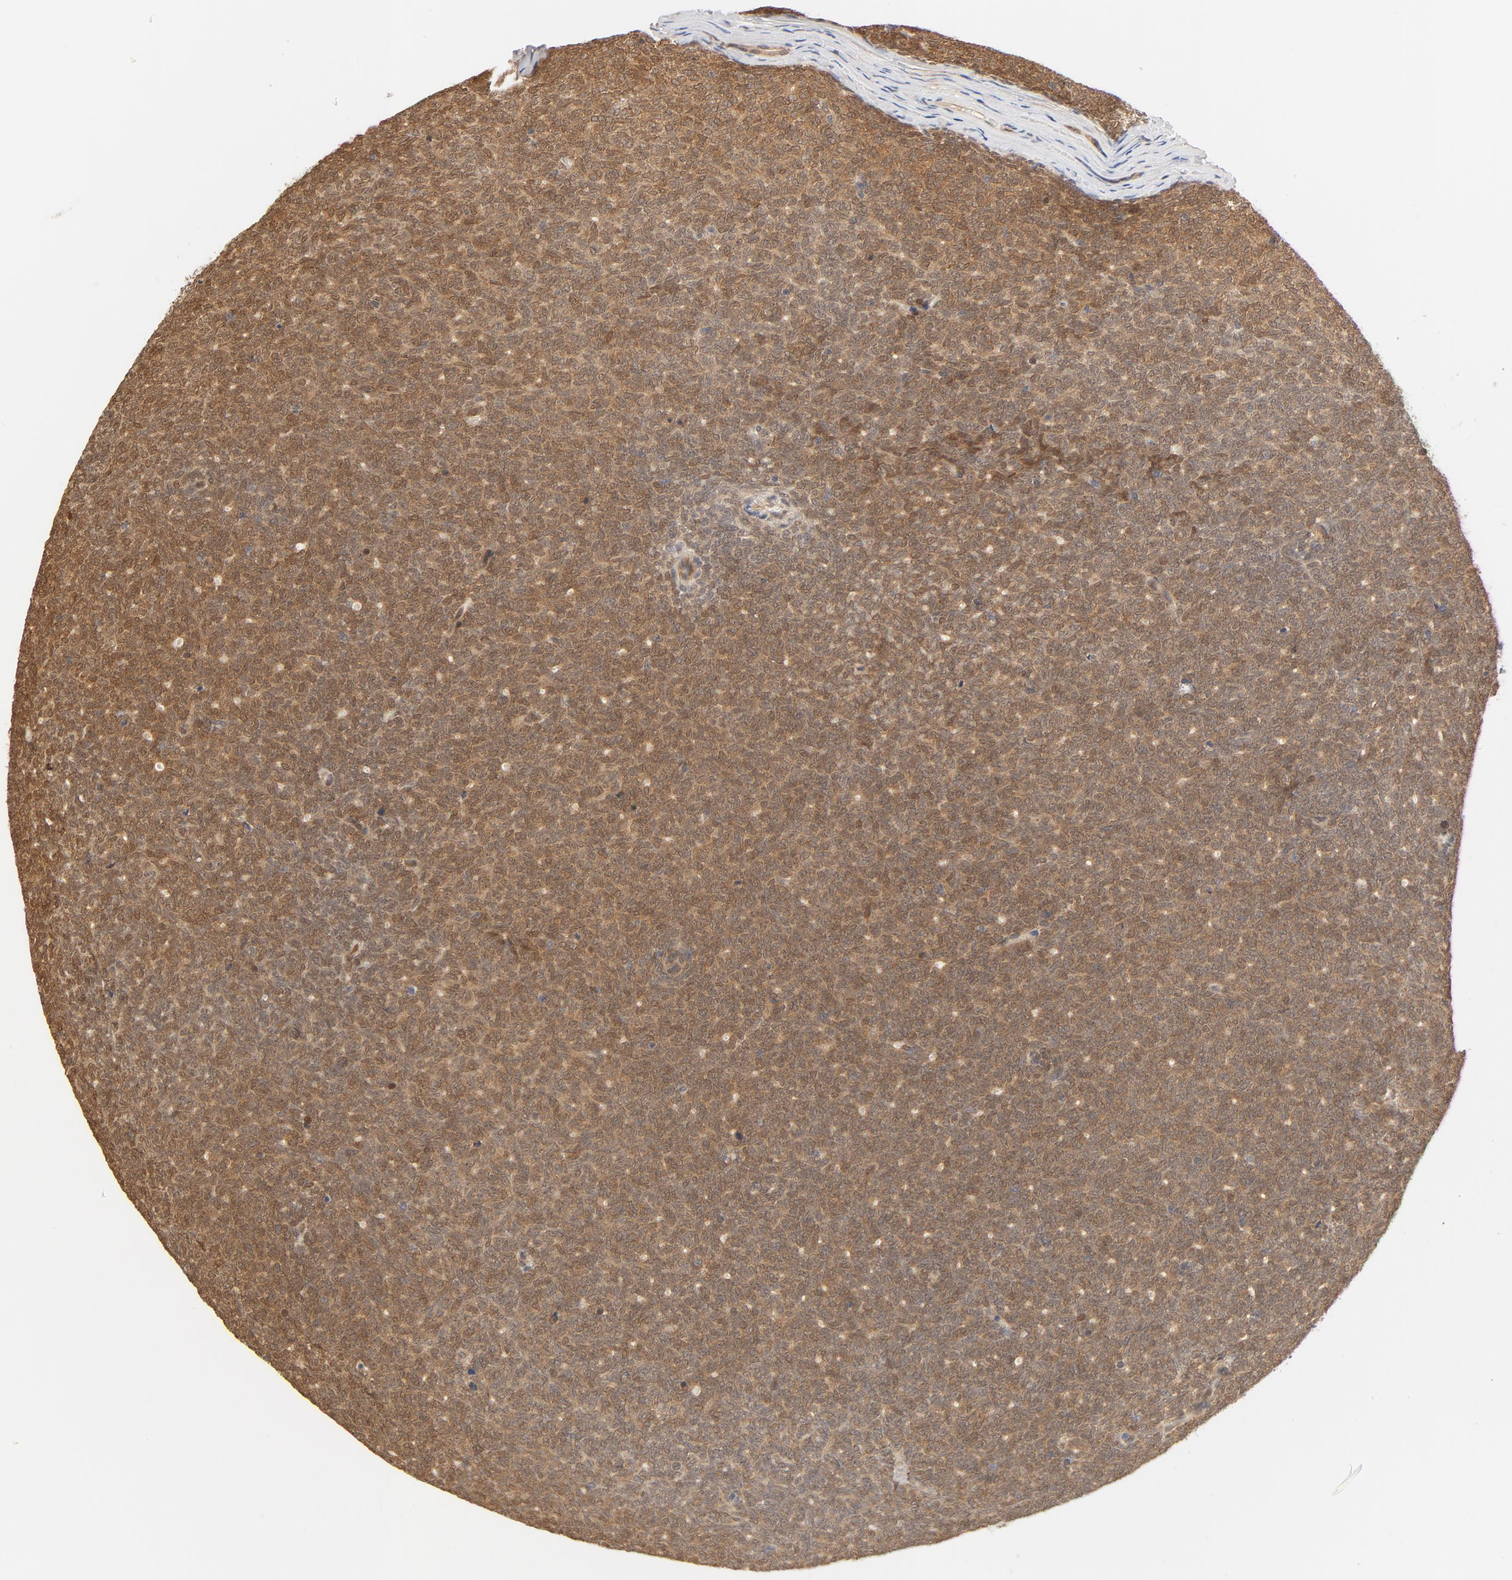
{"staining": {"intensity": "strong", "quantity": ">75%", "location": "cytoplasmic/membranous,nuclear"}, "tissue": "renal cancer", "cell_type": "Tumor cells", "image_type": "cancer", "snomed": [{"axis": "morphology", "description": "Neoplasm, malignant, NOS"}, {"axis": "topography", "description": "Kidney"}], "caption": "High-magnification brightfield microscopy of renal malignant neoplasm stained with DAB (brown) and counterstained with hematoxylin (blue). tumor cells exhibit strong cytoplasmic/membranous and nuclear staining is seen in approximately>75% of cells.", "gene": "EIF4E", "patient": {"sex": "male", "age": 28}}